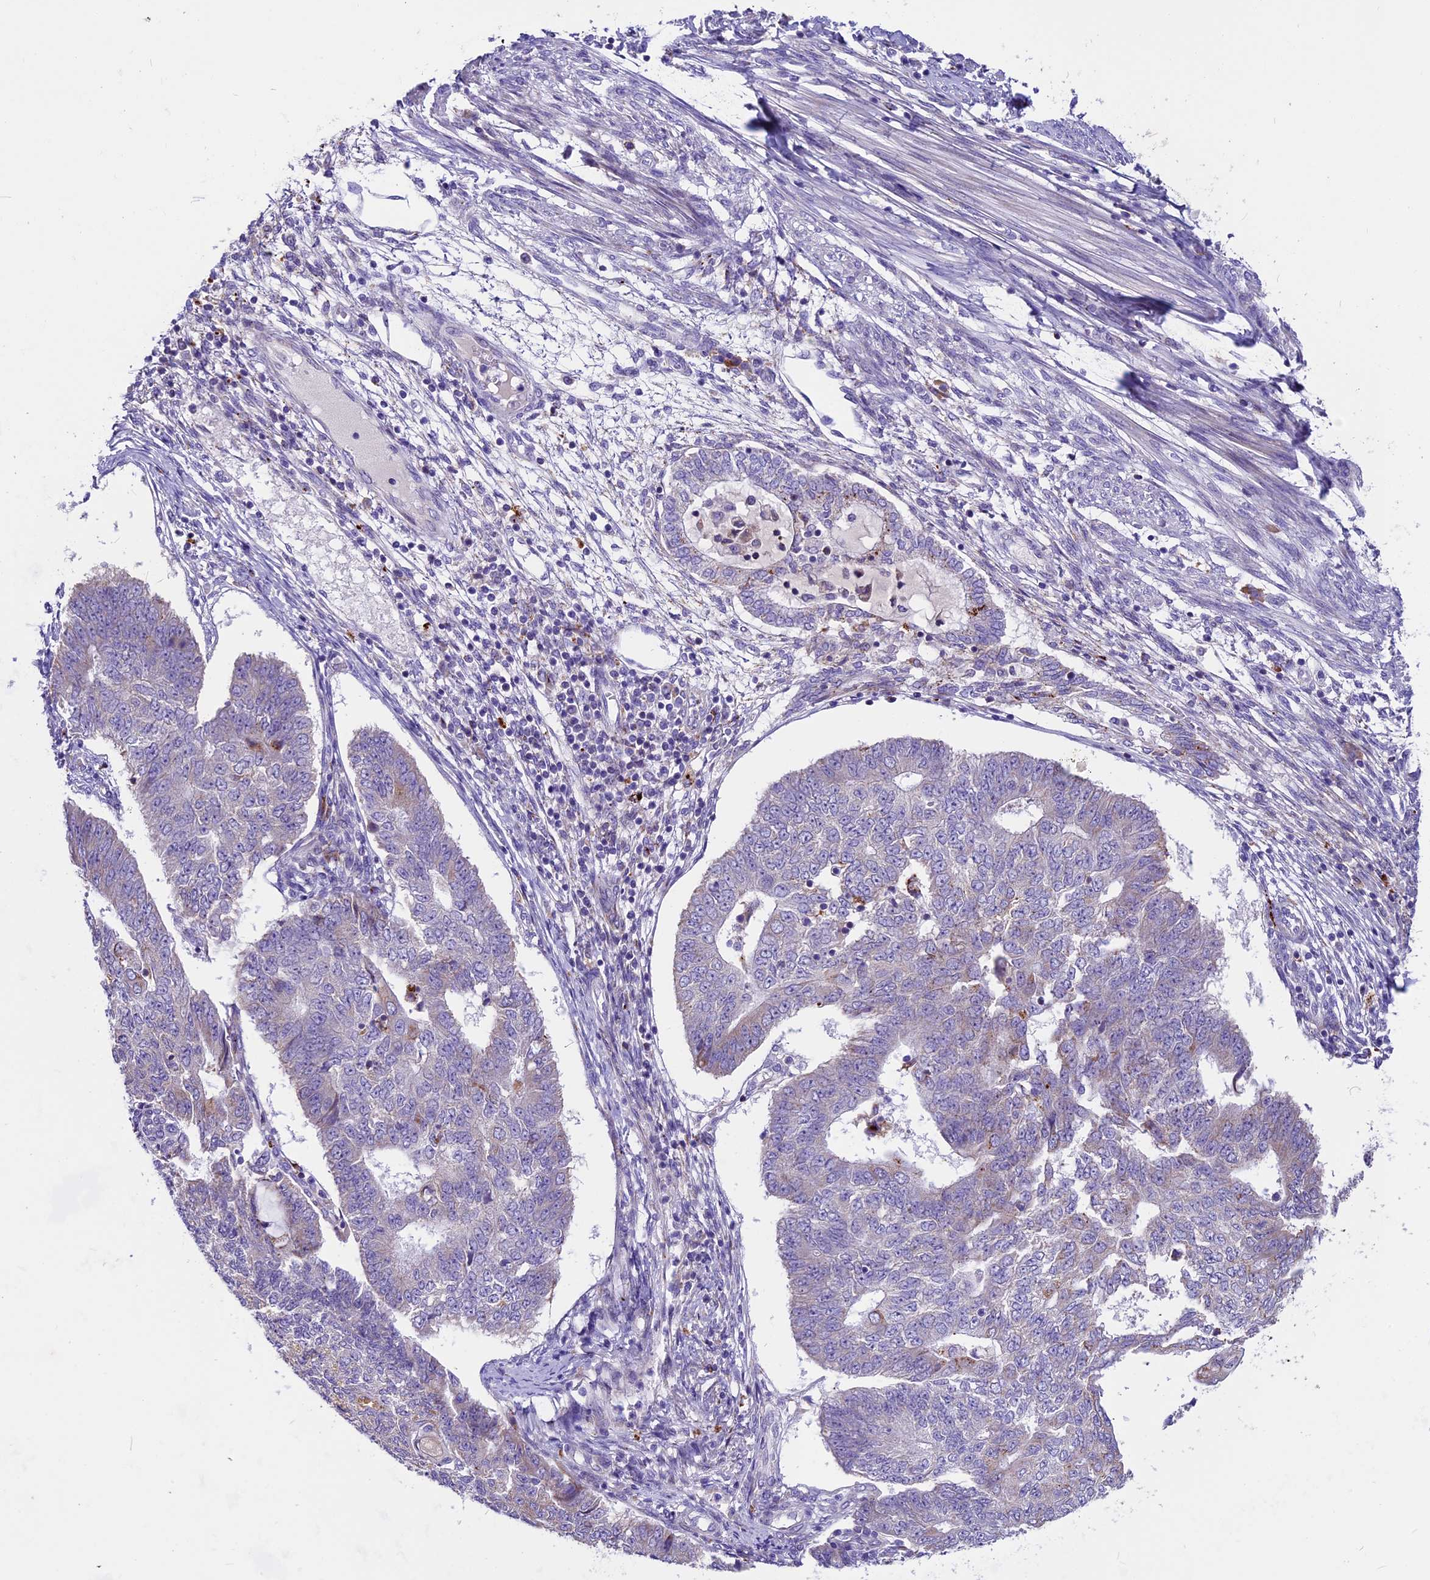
{"staining": {"intensity": "negative", "quantity": "none", "location": "none"}, "tissue": "endometrial cancer", "cell_type": "Tumor cells", "image_type": "cancer", "snomed": [{"axis": "morphology", "description": "Adenocarcinoma, NOS"}, {"axis": "topography", "description": "Endometrium"}], "caption": "IHC of human endometrial cancer (adenocarcinoma) displays no expression in tumor cells.", "gene": "THRSP", "patient": {"sex": "female", "age": 32}}